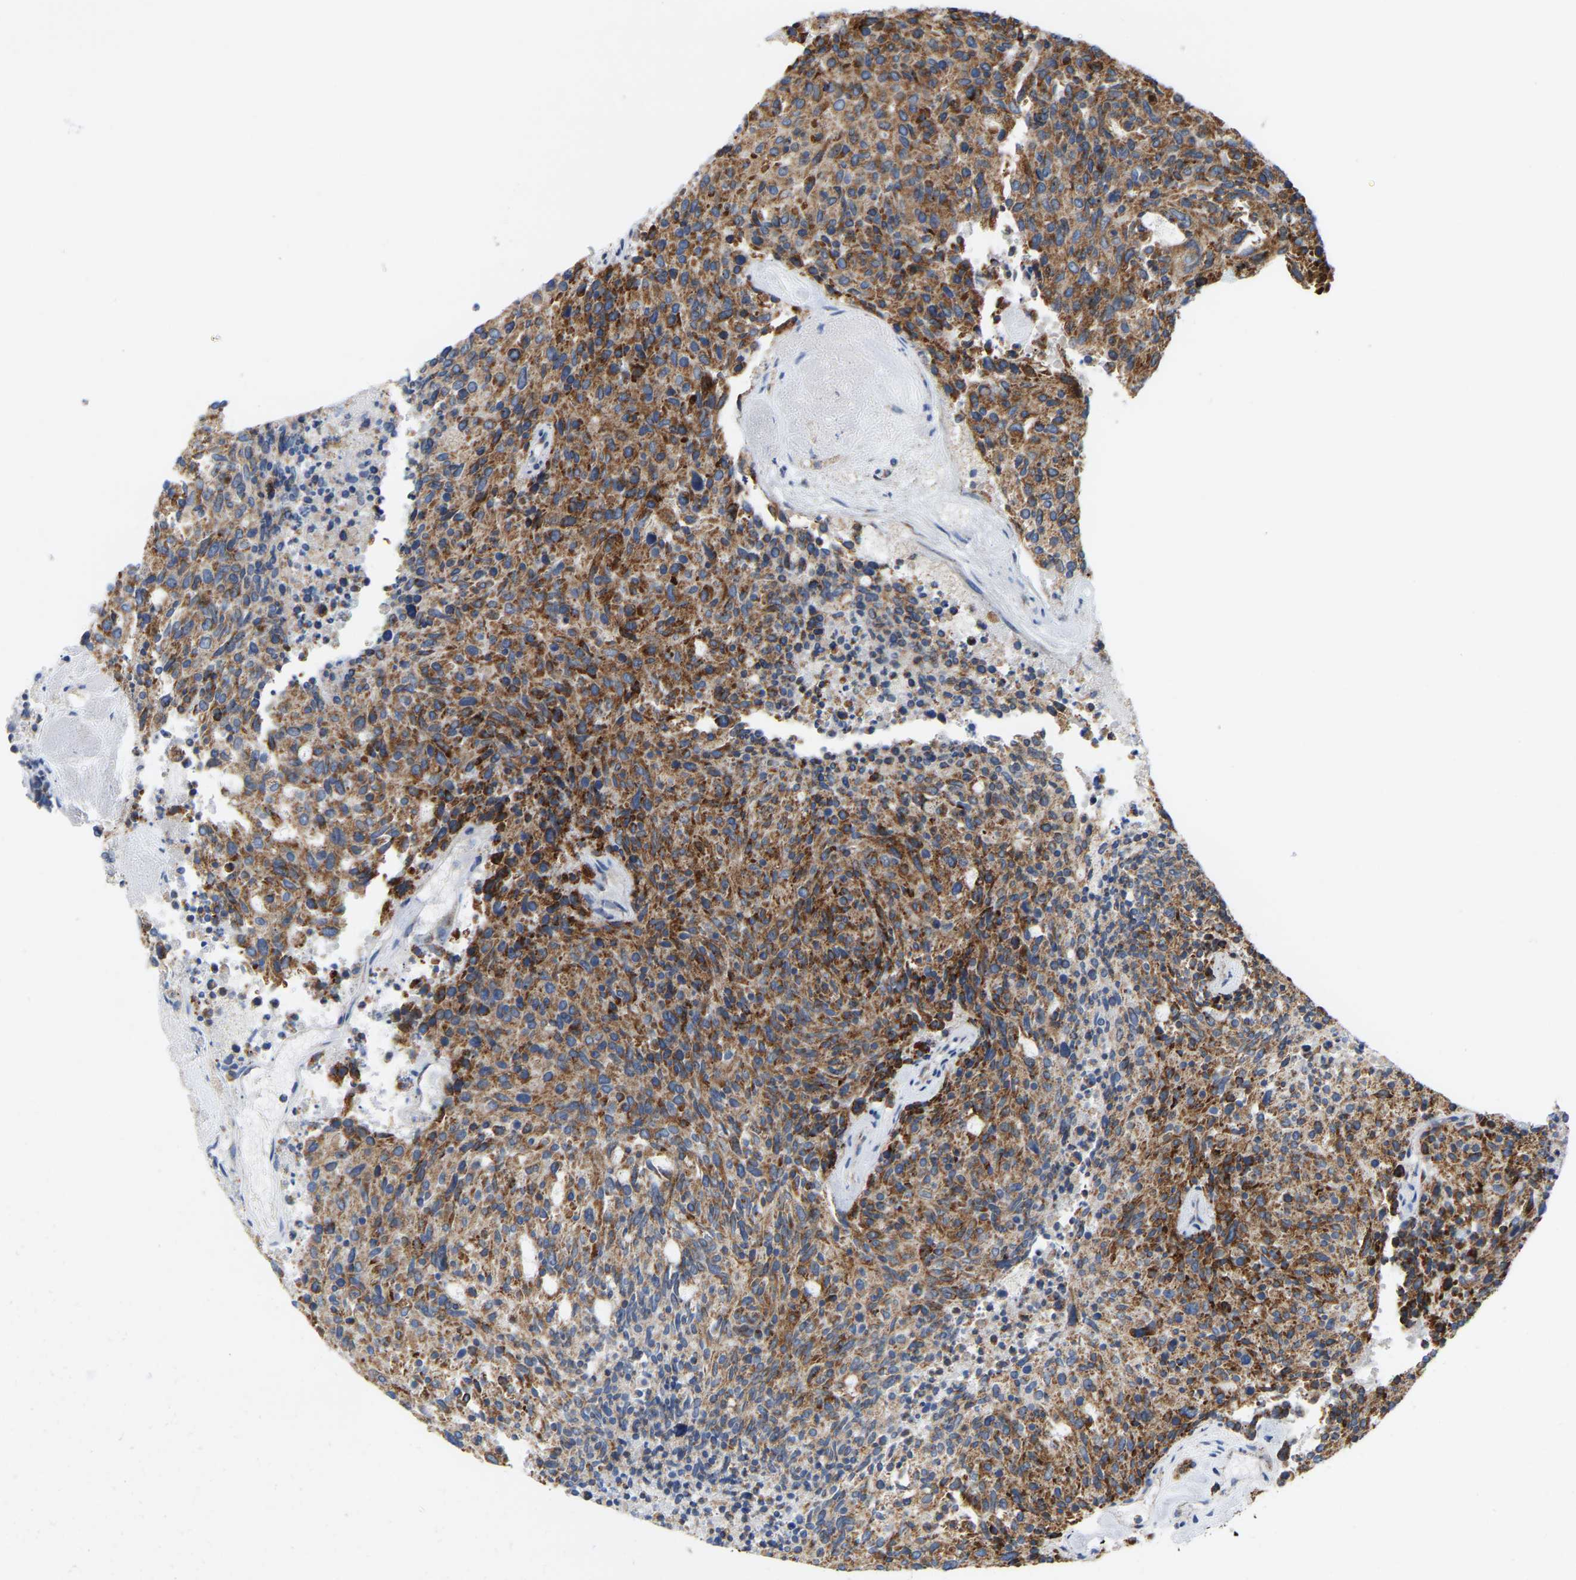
{"staining": {"intensity": "moderate", "quantity": ">75%", "location": "cytoplasmic/membranous"}, "tissue": "carcinoid", "cell_type": "Tumor cells", "image_type": "cancer", "snomed": [{"axis": "morphology", "description": "Carcinoid, malignant, NOS"}, {"axis": "topography", "description": "Pancreas"}], "caption": "Immunohistochemistry (DAB) staining of human malignant carcinoid displays moderate cytoplasmic/membranous protein positivity in about >75% of tumor cells.", "gene": "CBLB", "patient": {"sex": "female", "age": 54}}